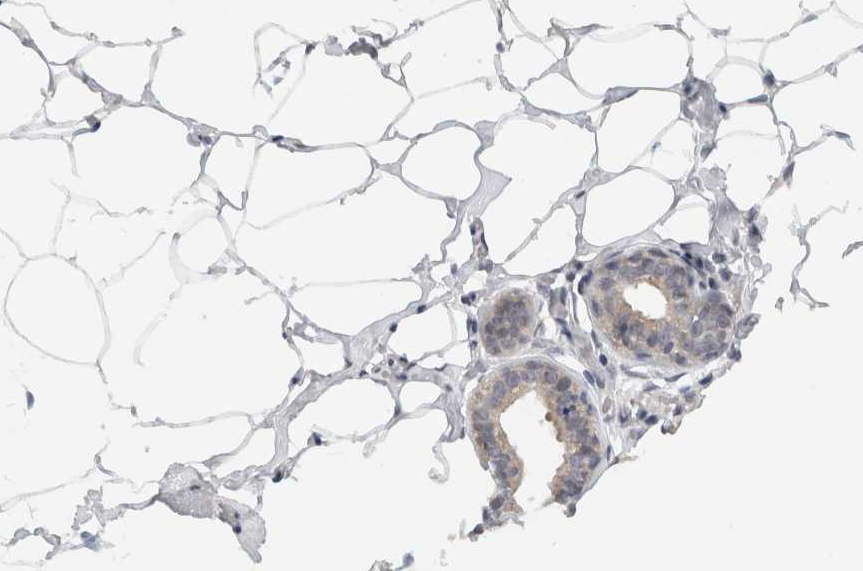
{"staining": {"intensity": "negative", "quantity": "none", "location": "none"}, "tissue": "adipose tissue", "cell_type": "Adipocytes", "image_type": "normal", "snomed": [{"axis": "morphology", "description": "Normal tissue, NOS"}, {"axis": "morphology", "description": "Fibrosis, NOS"}, {"axis": "topography", "description": "Breast"}, {"axis": "topography", "description": "Adipose tissue"}], "caption": "Adipocytes are negative for protein expression in benign human adipose tissue. (Stains: DAB (3,3'-diaminobenzidine) immunohistochemistry with hematoxylin counter stain, Microscopy: brightfield microscopy at high magnification).", "gene": "CMC2", "patient": {"sex": "female", "age": 39}}